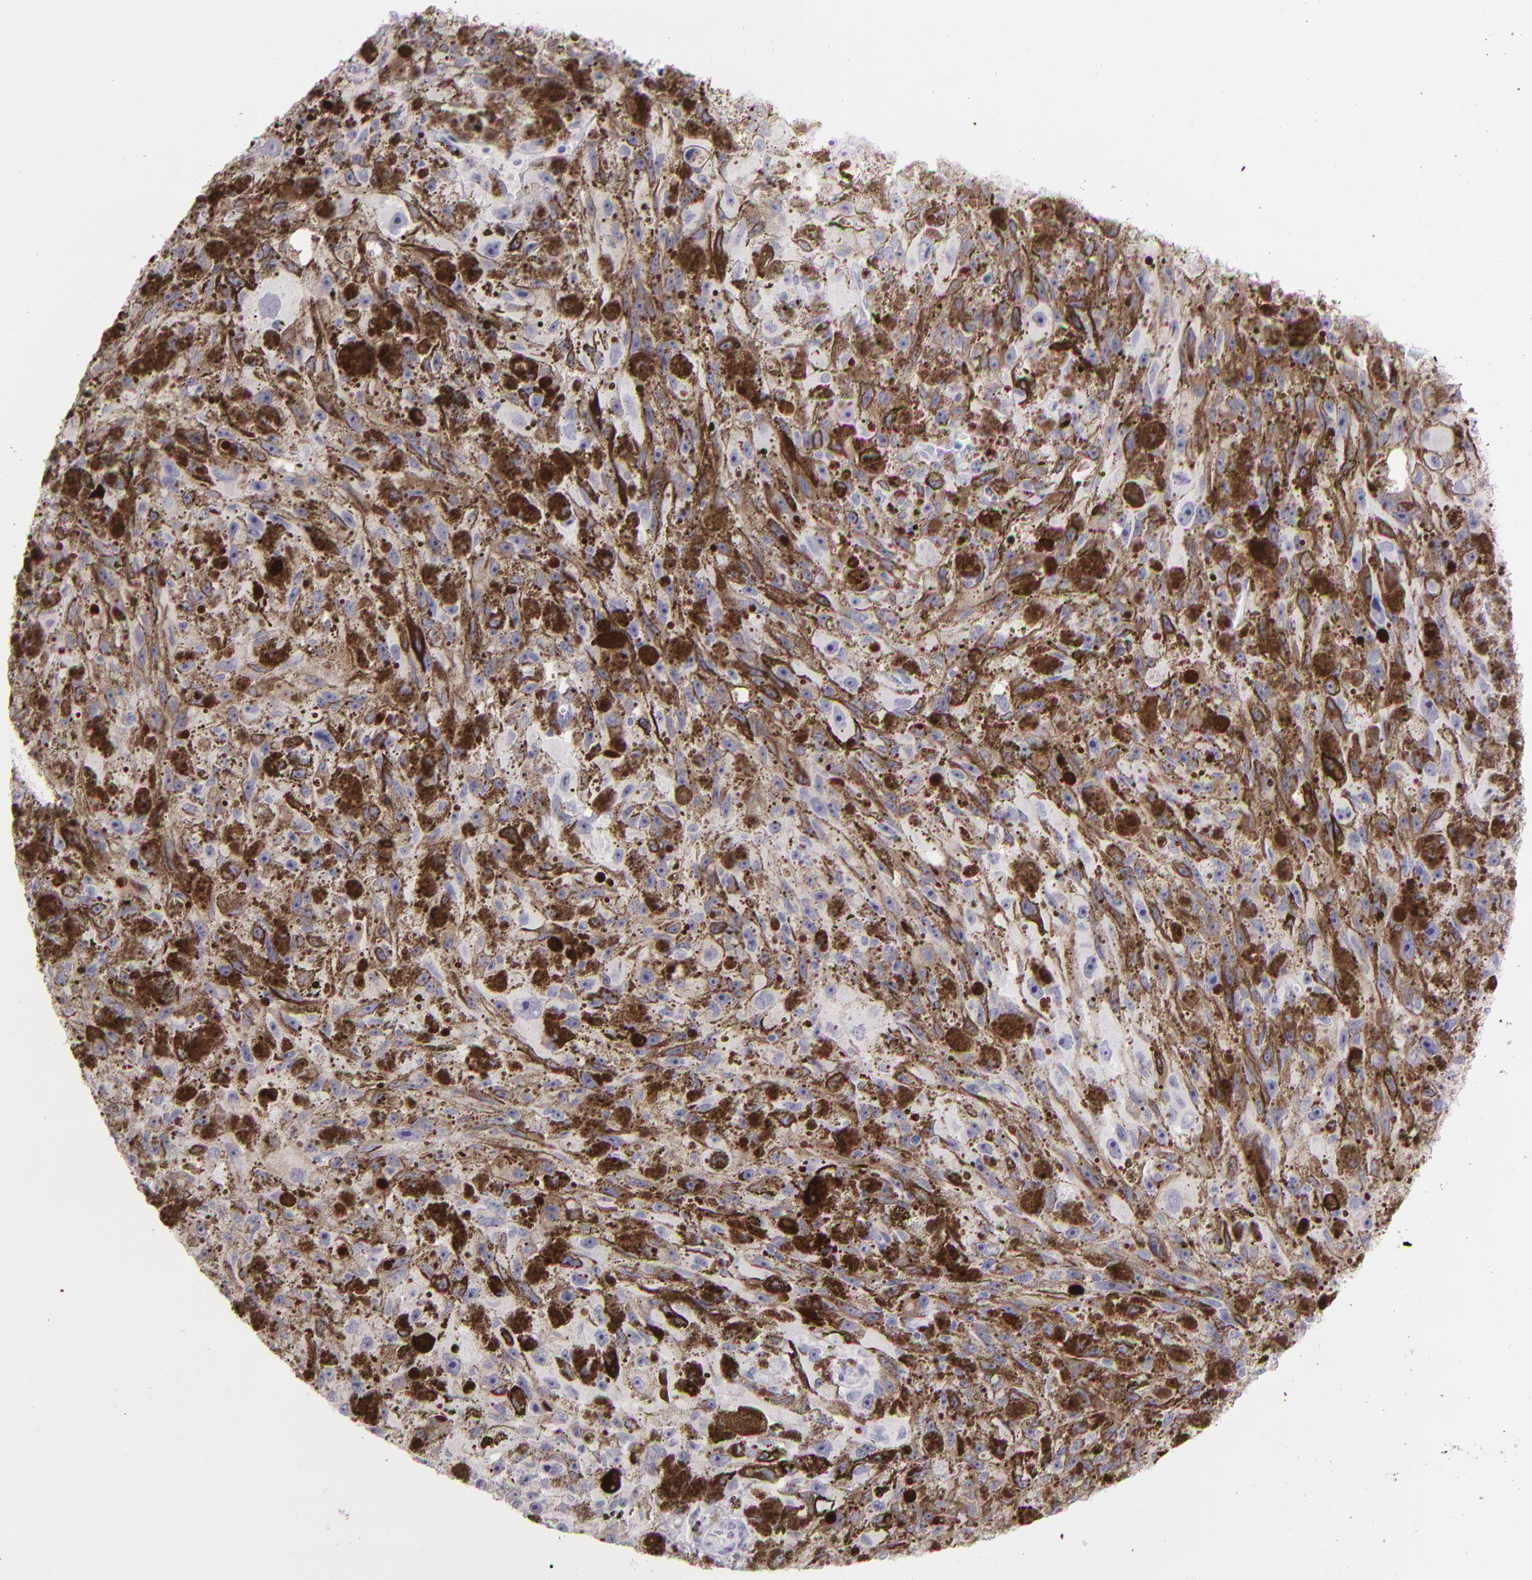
{"staining": {"intensity": "negative", "quantity": "none", "location": "none"}, "tissue": "melanoma", "cell_type": "Tumor cells", "image_type": "cancer", "snomed": [{"axis": "morphology", "description": "Malignant melanoma, NOS"}, {"axis": "topography", "description": "Skin"}], "caption": "Protein analysis of melanoma shows no significant staining in tumor cells.", "gene": "CD40", "patient": {"sex": "female", "age": 104}}